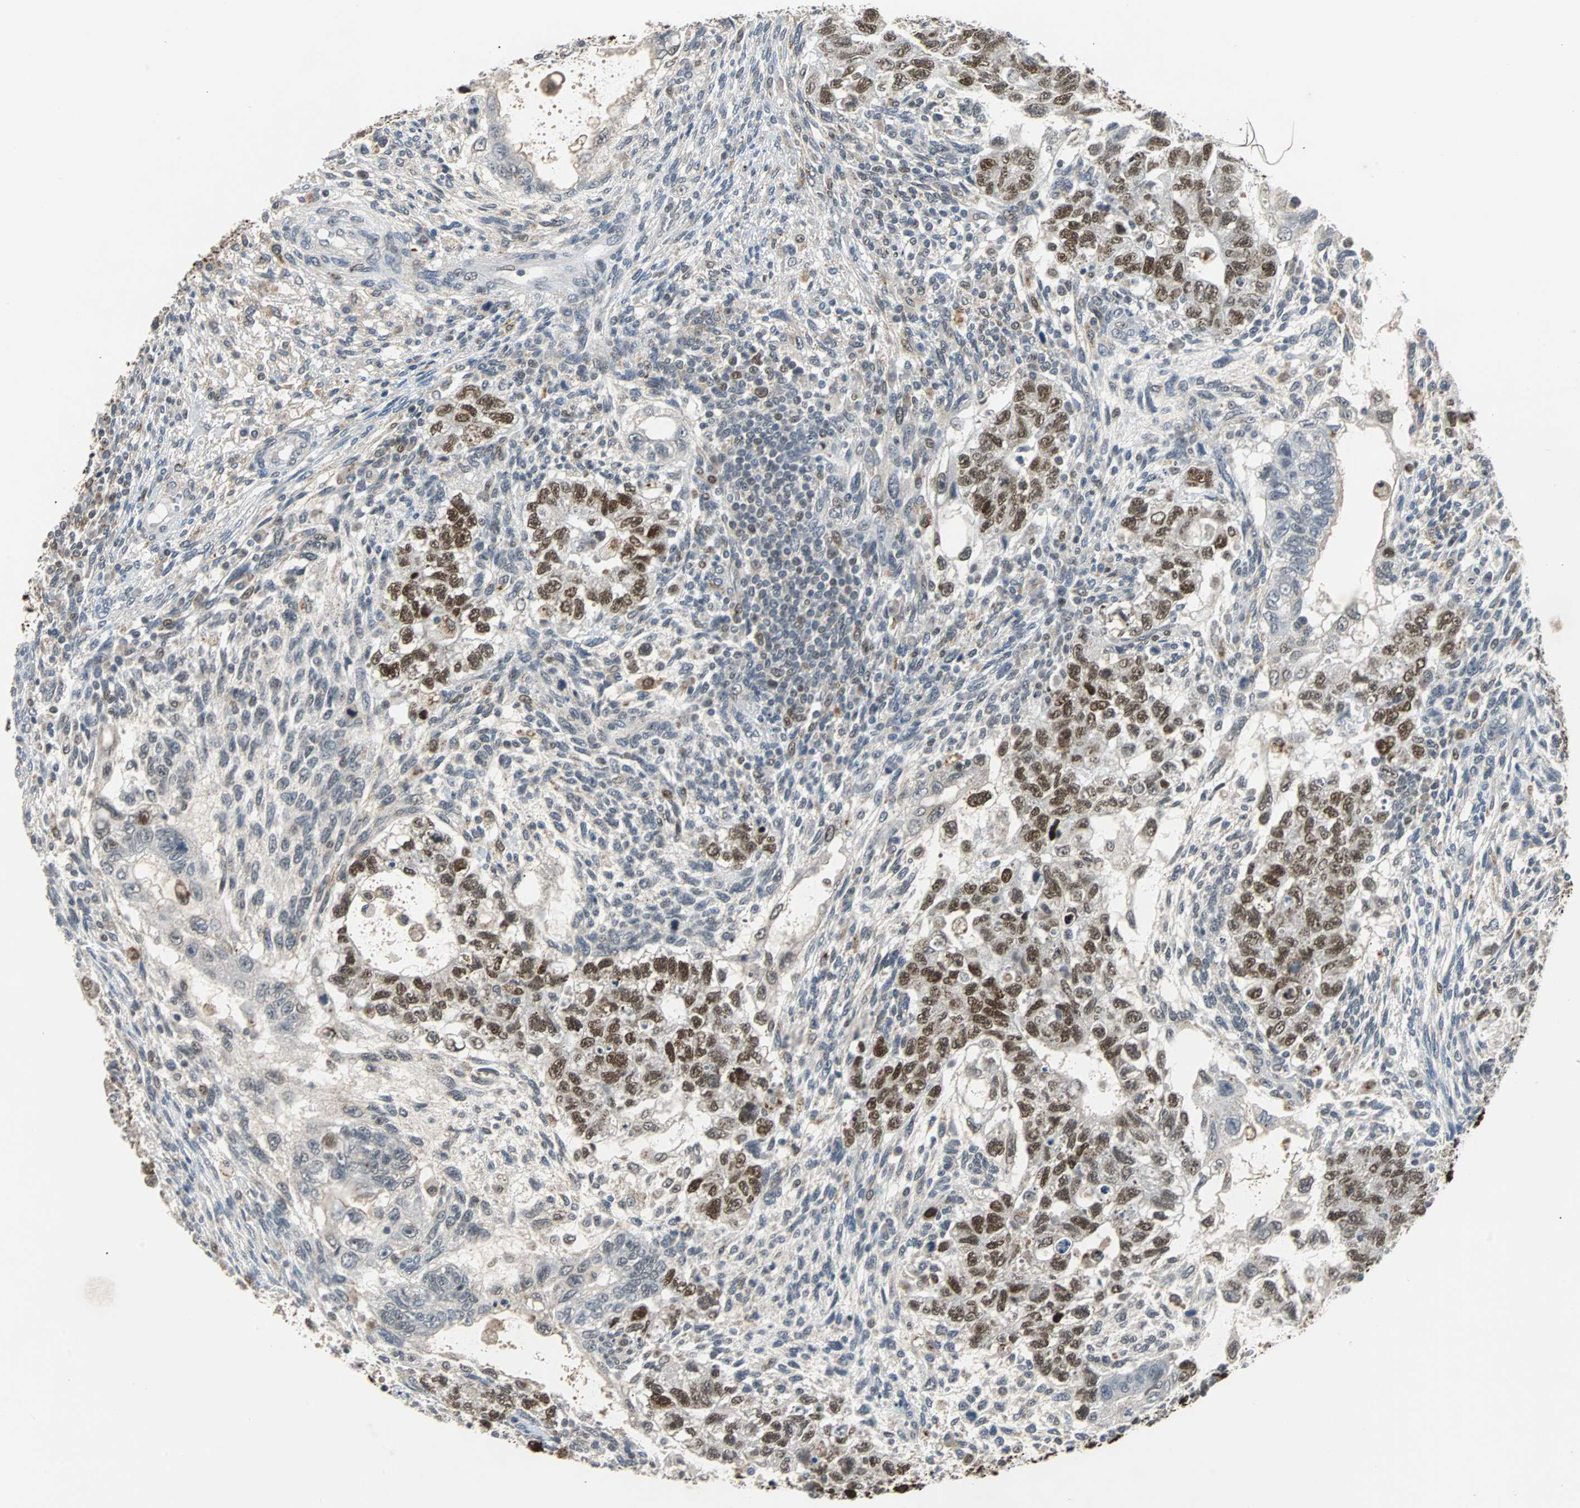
{"staining": {"intensity": "strong", "quantity": ">75%", "location": "nuclear"}, "tissue": "testis cancer", "cell_type": "Tumor cells", "image_type": "cancer", "snomed": [{"axis": "morphology", "description": "Normal tissue, NOS"}, {"axis": "morphology", "description": "Carcinoma, Embryonal, NOS"}, {"axis": "topography", "description": "Testis"}], "caption": "An immunohistochemistry photomicrograph of neoplastic tissue is shown. Protein staining in brown highlights strong nuclear positivity in embryonal carcinoma (testis) within tumor cells.", "gene": "HLX", "patient": {"sex": "male", "age": 36}}